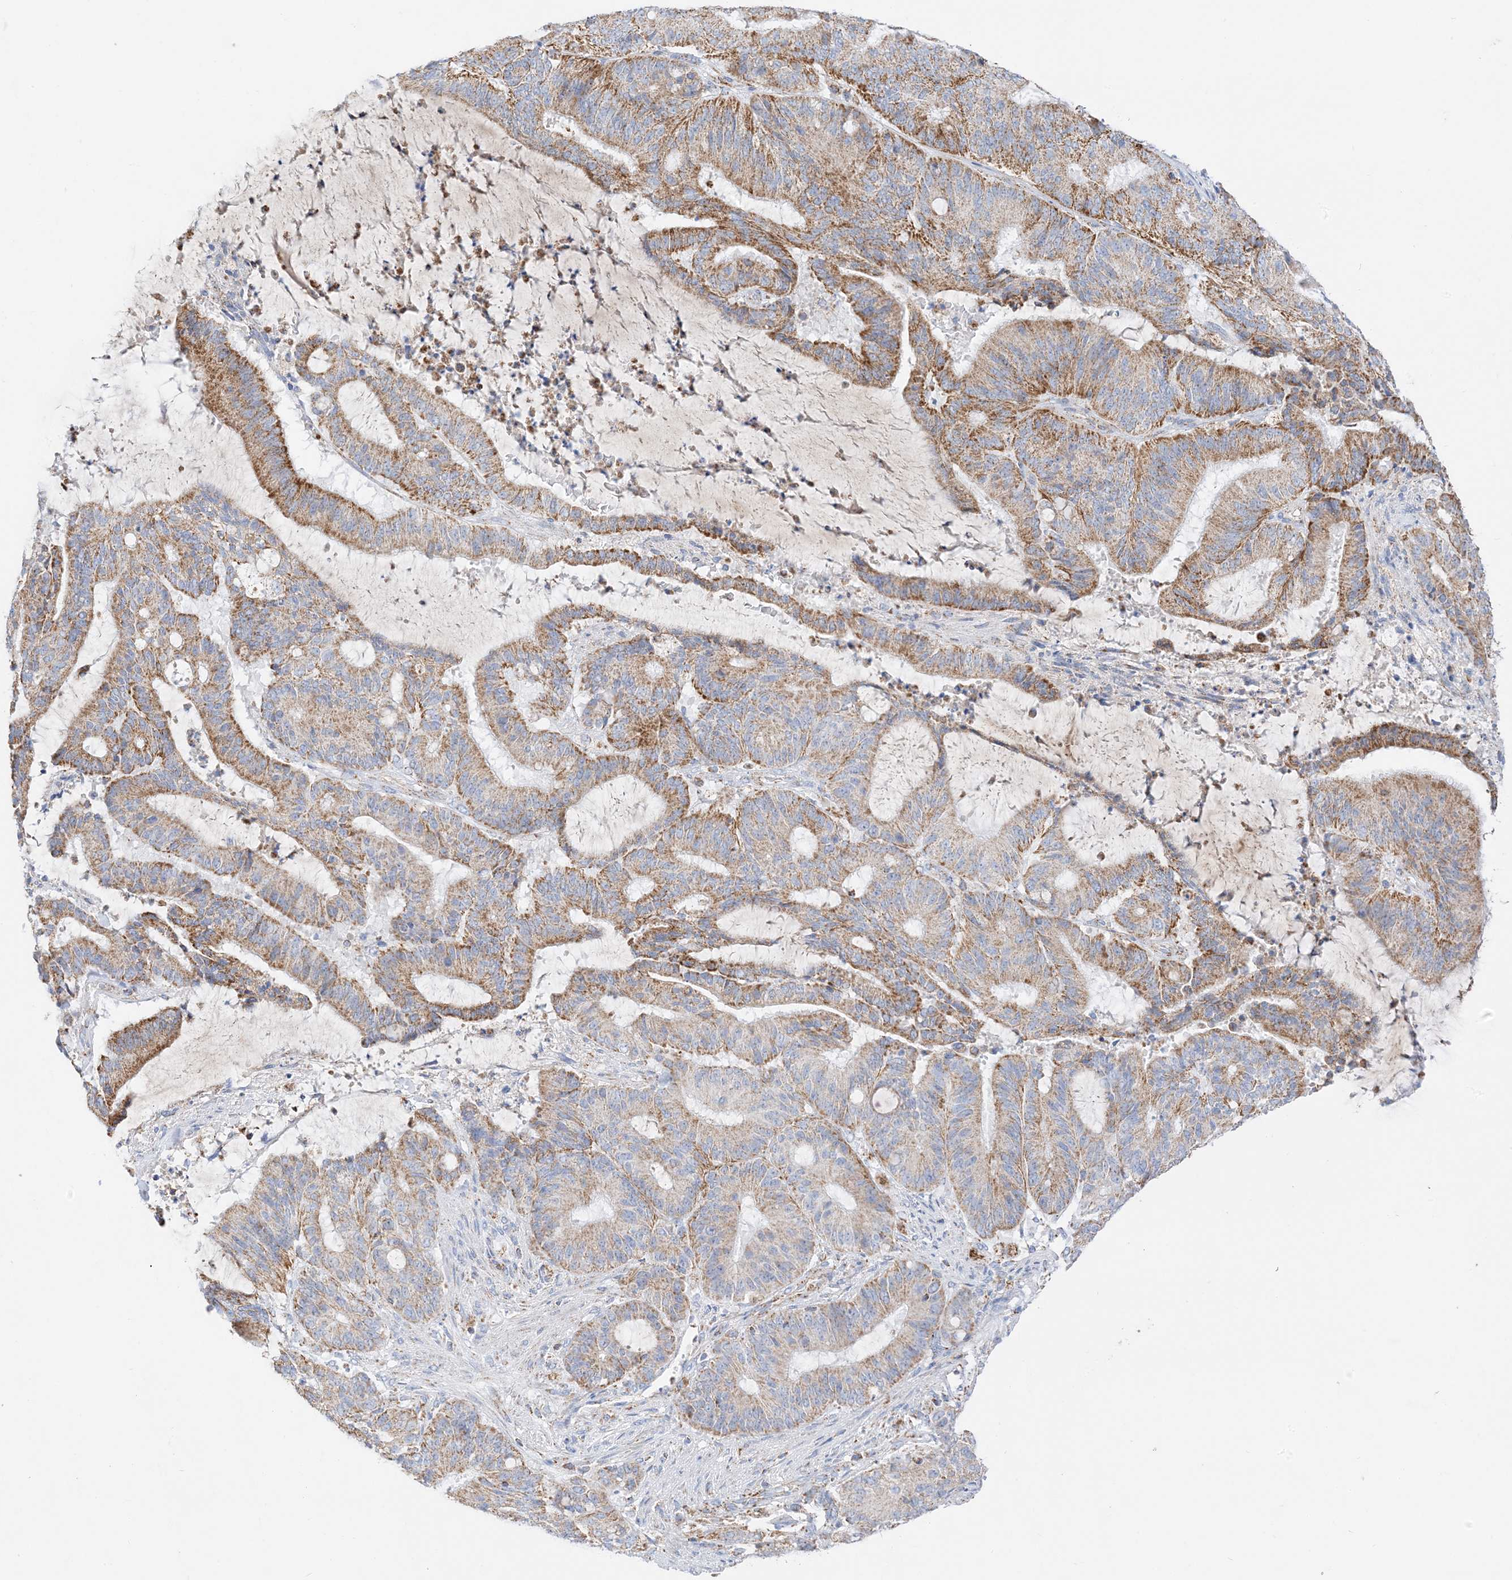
{"staining": {"intensity": "moderate", "quantity": ">75%", "location": "cytoplasmic/membranous"}, "tissue": "liver cancer", "cell_type": "Tumor cells", "image_type": "cancer", "snomed": [{"axis": "morphology", "description": "Normal tissue, NOS"}, {"axis": "morphology", "description": "Cholangiocarcinoma"}, {"axis": "topography", "description": "Liver"}, {"axis": "topography", "description": "Peripheral nerve tissue"}], "caption": "Tumor cells demonstrate medium levels of moderate cytoplasmic/membranous staining in about >75% of cells in cholangiocarcinoma (liver).", "gene": "CAPN13", "patient": {"sex": "female", "age": 73}}